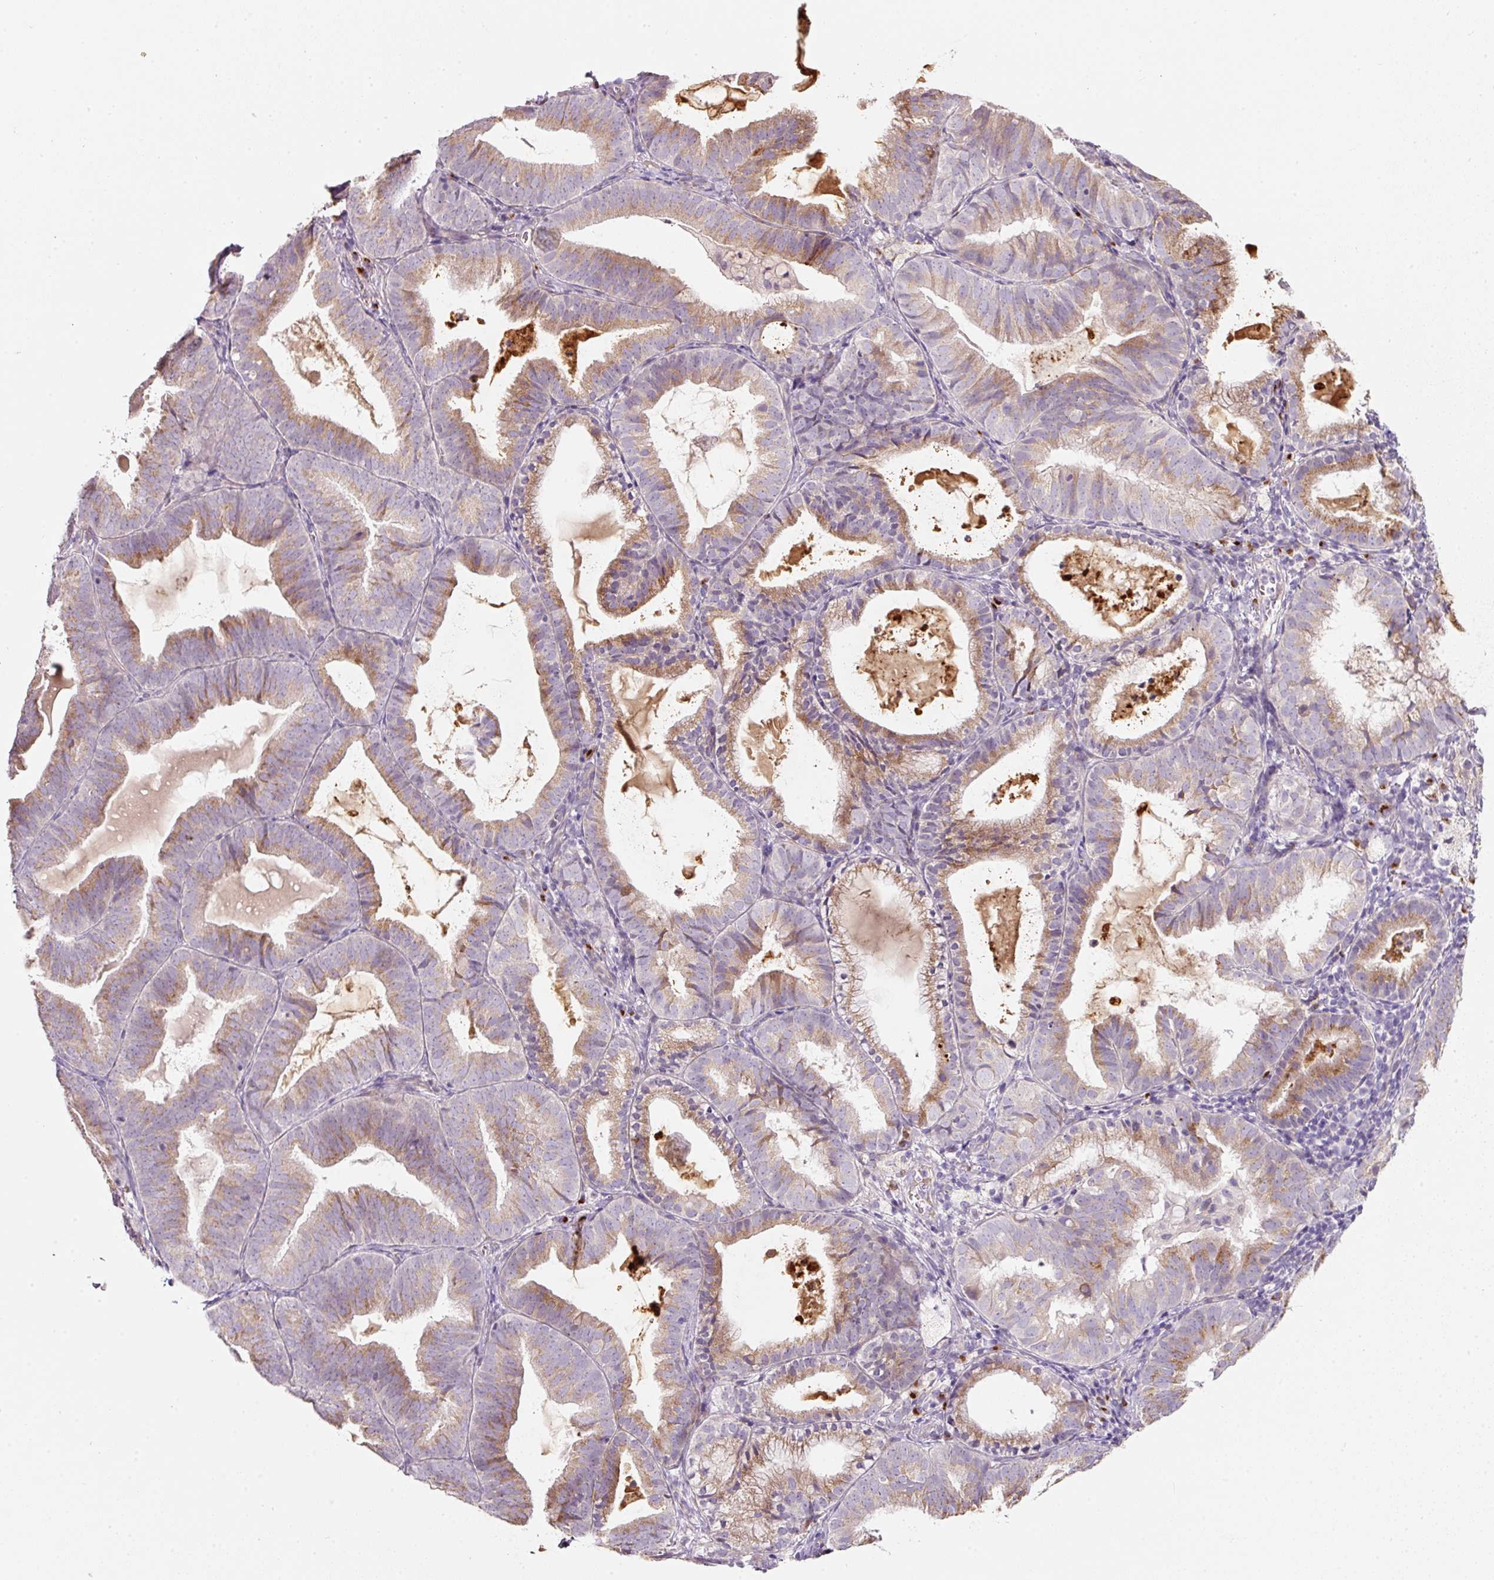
{"staining": {"intensity": "moderate", "quantity": "25%-75%", "location": "cytoplasmic/membranous"}, "tissue": "endometrial cancer", "cell_type": "Tumor cells", "image_type": "cancer", "snomed": [{"axis": "morphology", "description": "Adenocarcinoma, NOS"}, {"axis": "topography", "description": "Endometrium"}], "caption": "Protein expression analysis of human endometrial cancer reveals moderate cytoplasmic/membranous staining in about 25%-75% of tumor cells.", "gene": "NBPF11", "patient": {"sex": "female", "age": 80}}